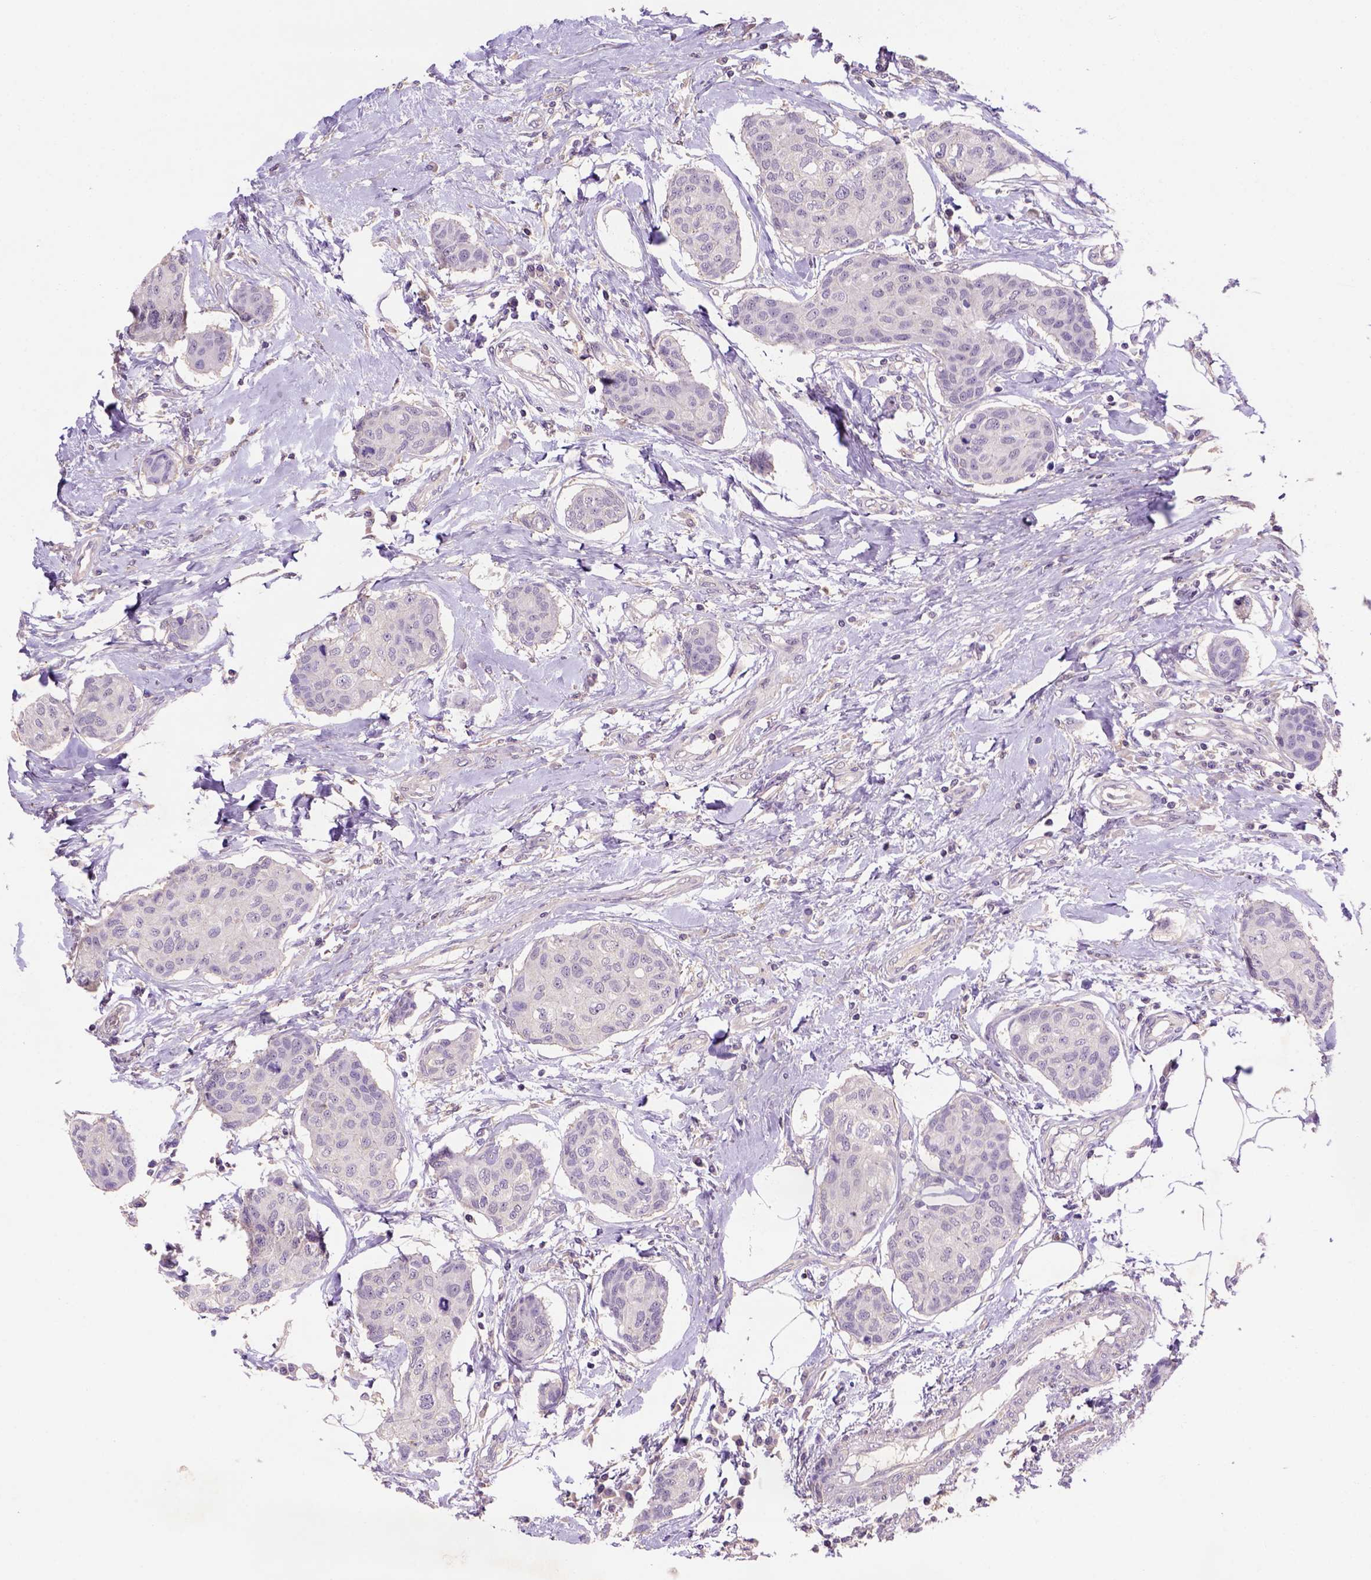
{"staining": {"intensity": "weak", "quantity": ">75%", "location": "cytoplasmic/membranous"}, "tissue": "breast cancer", "cell_type": "Tumor cells", "image_type": "cancer", "snomed": [{"axis": "morphology", "description": "Duct carcinoma"}, {"axis": "topography", "description": "Breast"}], "caption": "A histopathology image of human breast cancer (invasive ductal carcinoma) stained for a protein reveals weak cytoplasmic/membranous brown staining in tumor cells.", "gene": "SCML4", "patient": {"sex": "female", "age": 80}}